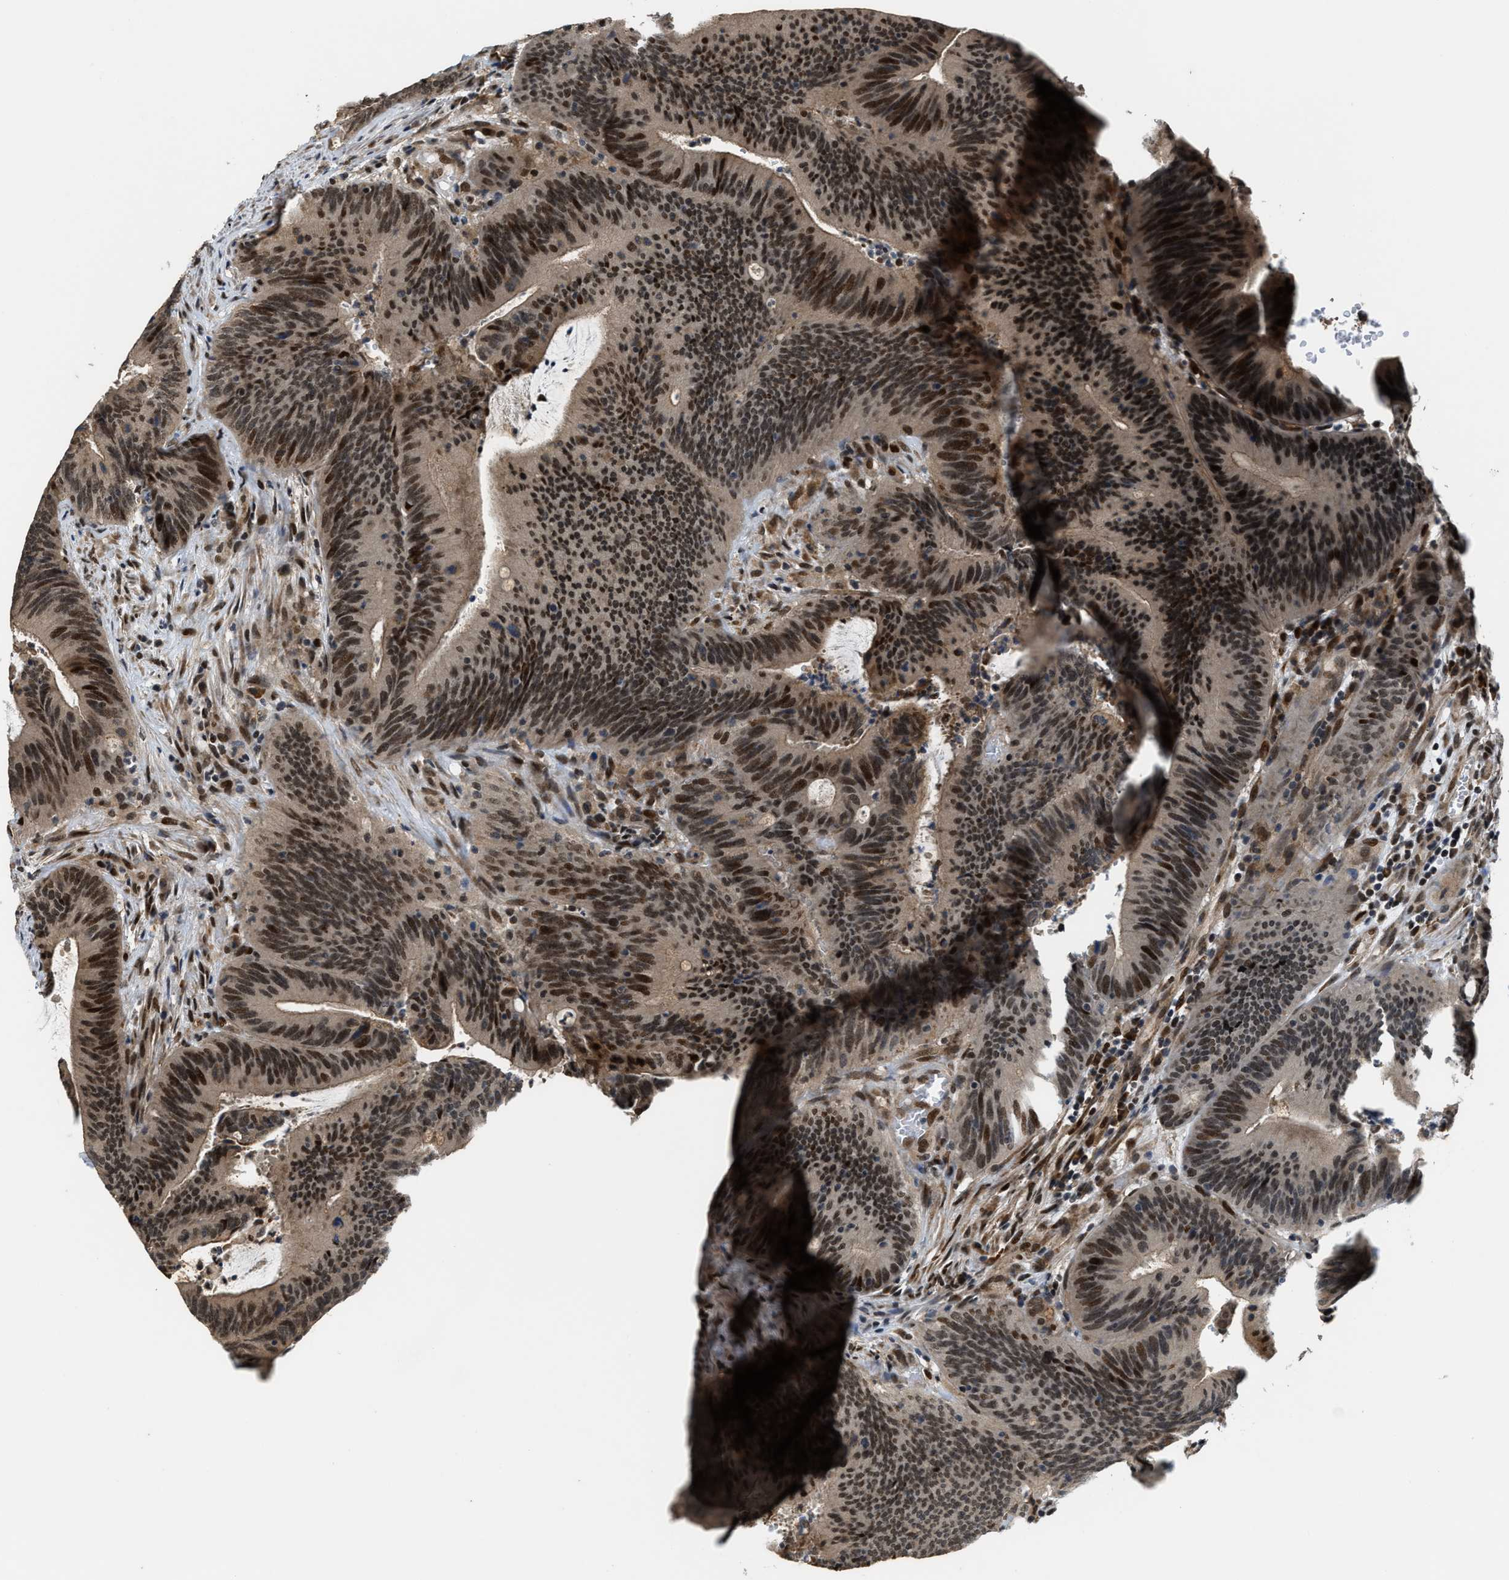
{"staining": {"intensity": "moderate", "quantity": ">75%", "location": "nuclear"}, "tissue": "colorectal cancer", "cell_type": "Tumor cells", "image_type": "cancer", "snomed": [{"axis": "morphology", "description": "Normal tissue, NOS"}, {"axis": "morphology", "description": "Adenocarcinoma, NOS"}, {"axis": "topography", "description": "Rectum"}], "caption": "Immunohistochemical staining of colorectal cancer demonstrates moderate nuclear protein positivity in approximately >75% of tumor cells.", "gene": "SERTAD2", "patient": {"sex": "female", "age": 66}}